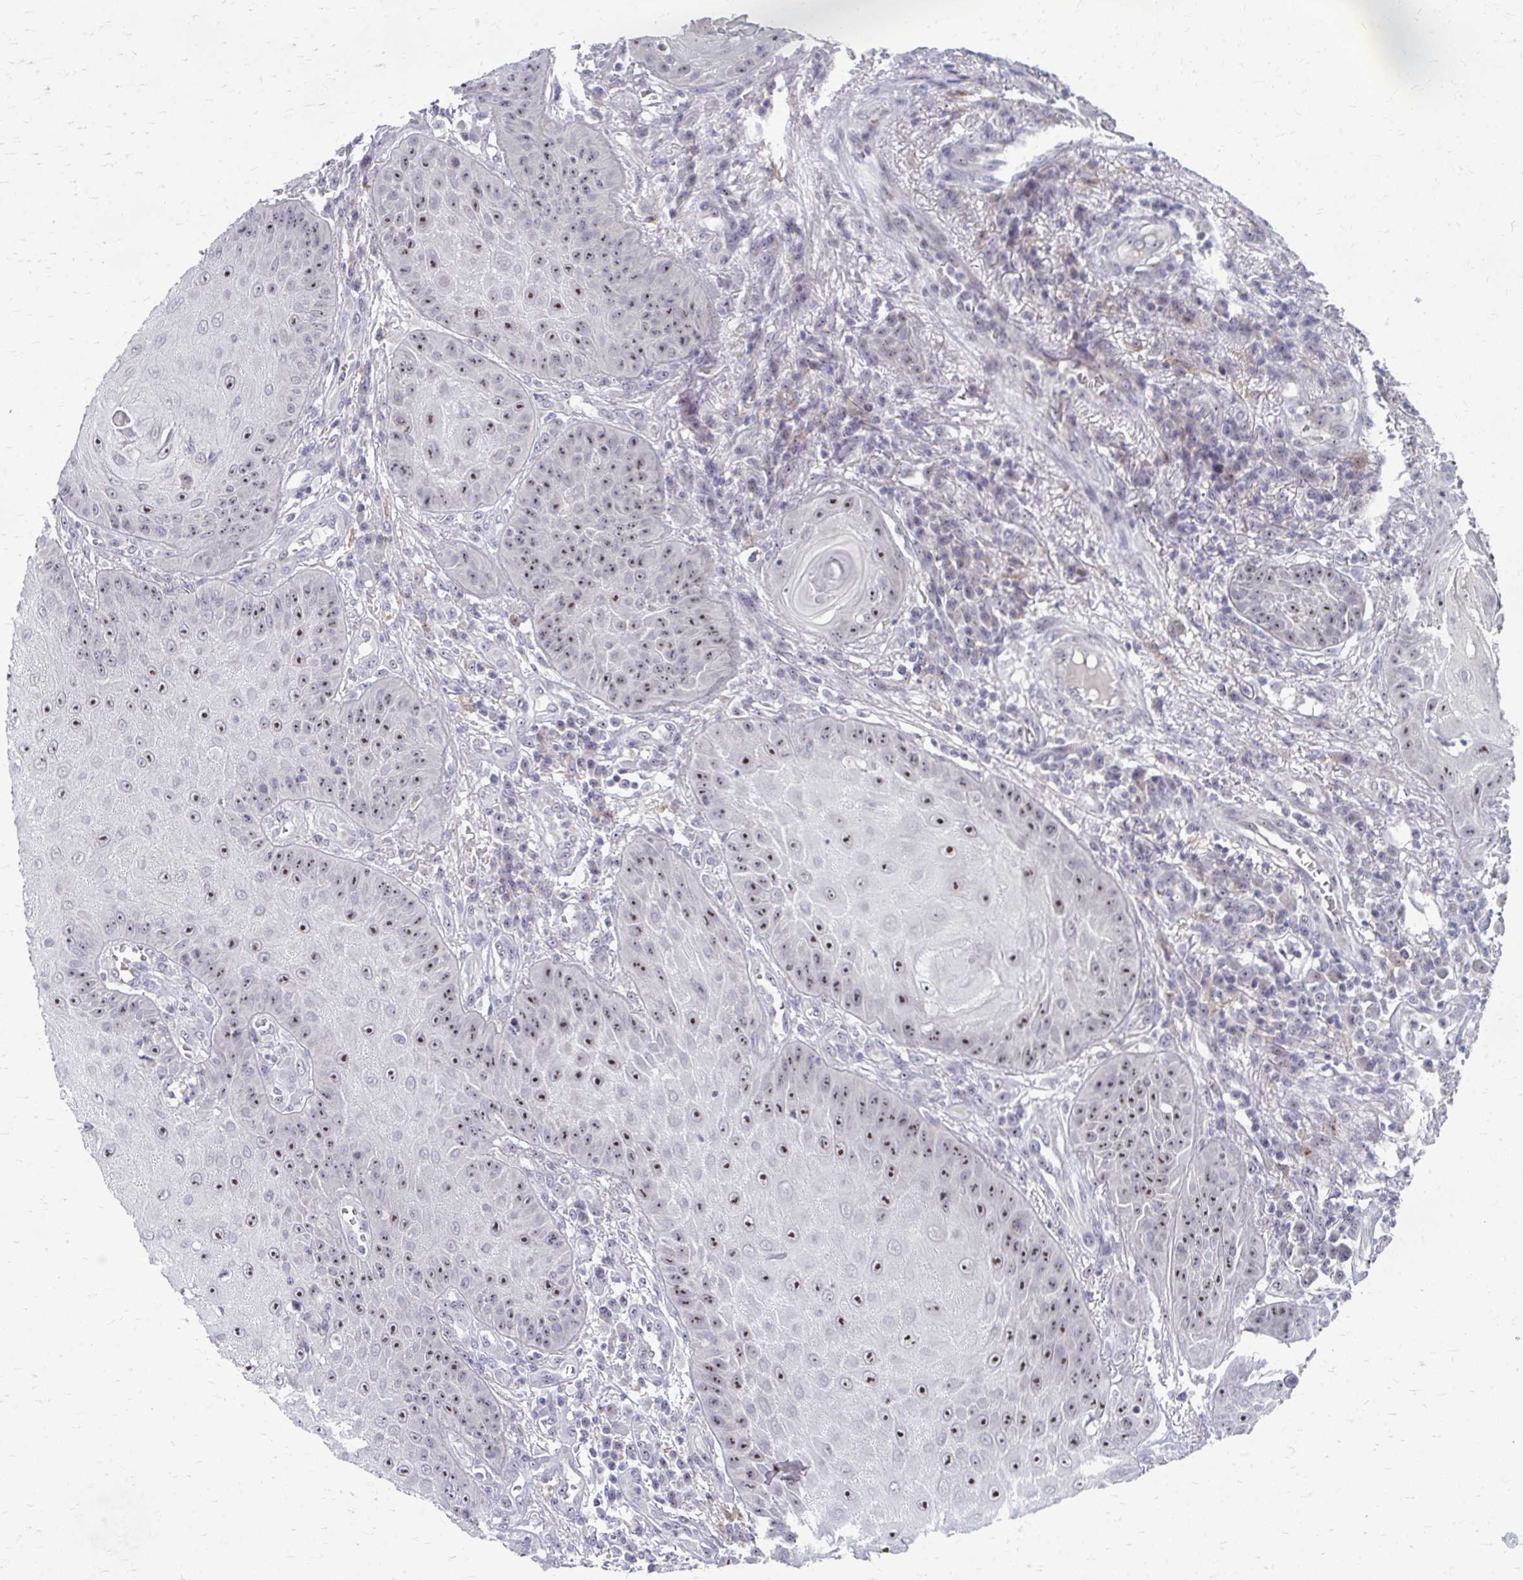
{"staining": {"intensity": "moderate", "quantity": ">75%", "location": "nuclear"}, "tissue": "skin cancer", "cell_type": "Tumor cells", "image_type": "cancer", "snomed": [{"axis": "morphology", "description": "Squamous cell carcinoma, NOS"}, {"axis": "topography", "description": "Skin"}], "caption": "Human skin cancer (squamous cell carcinoma) stained with a protein marker reveals moderate staining in tumor cells.", "gene": "NUDT16", "patient": {"sex": "male", "age": 70}}